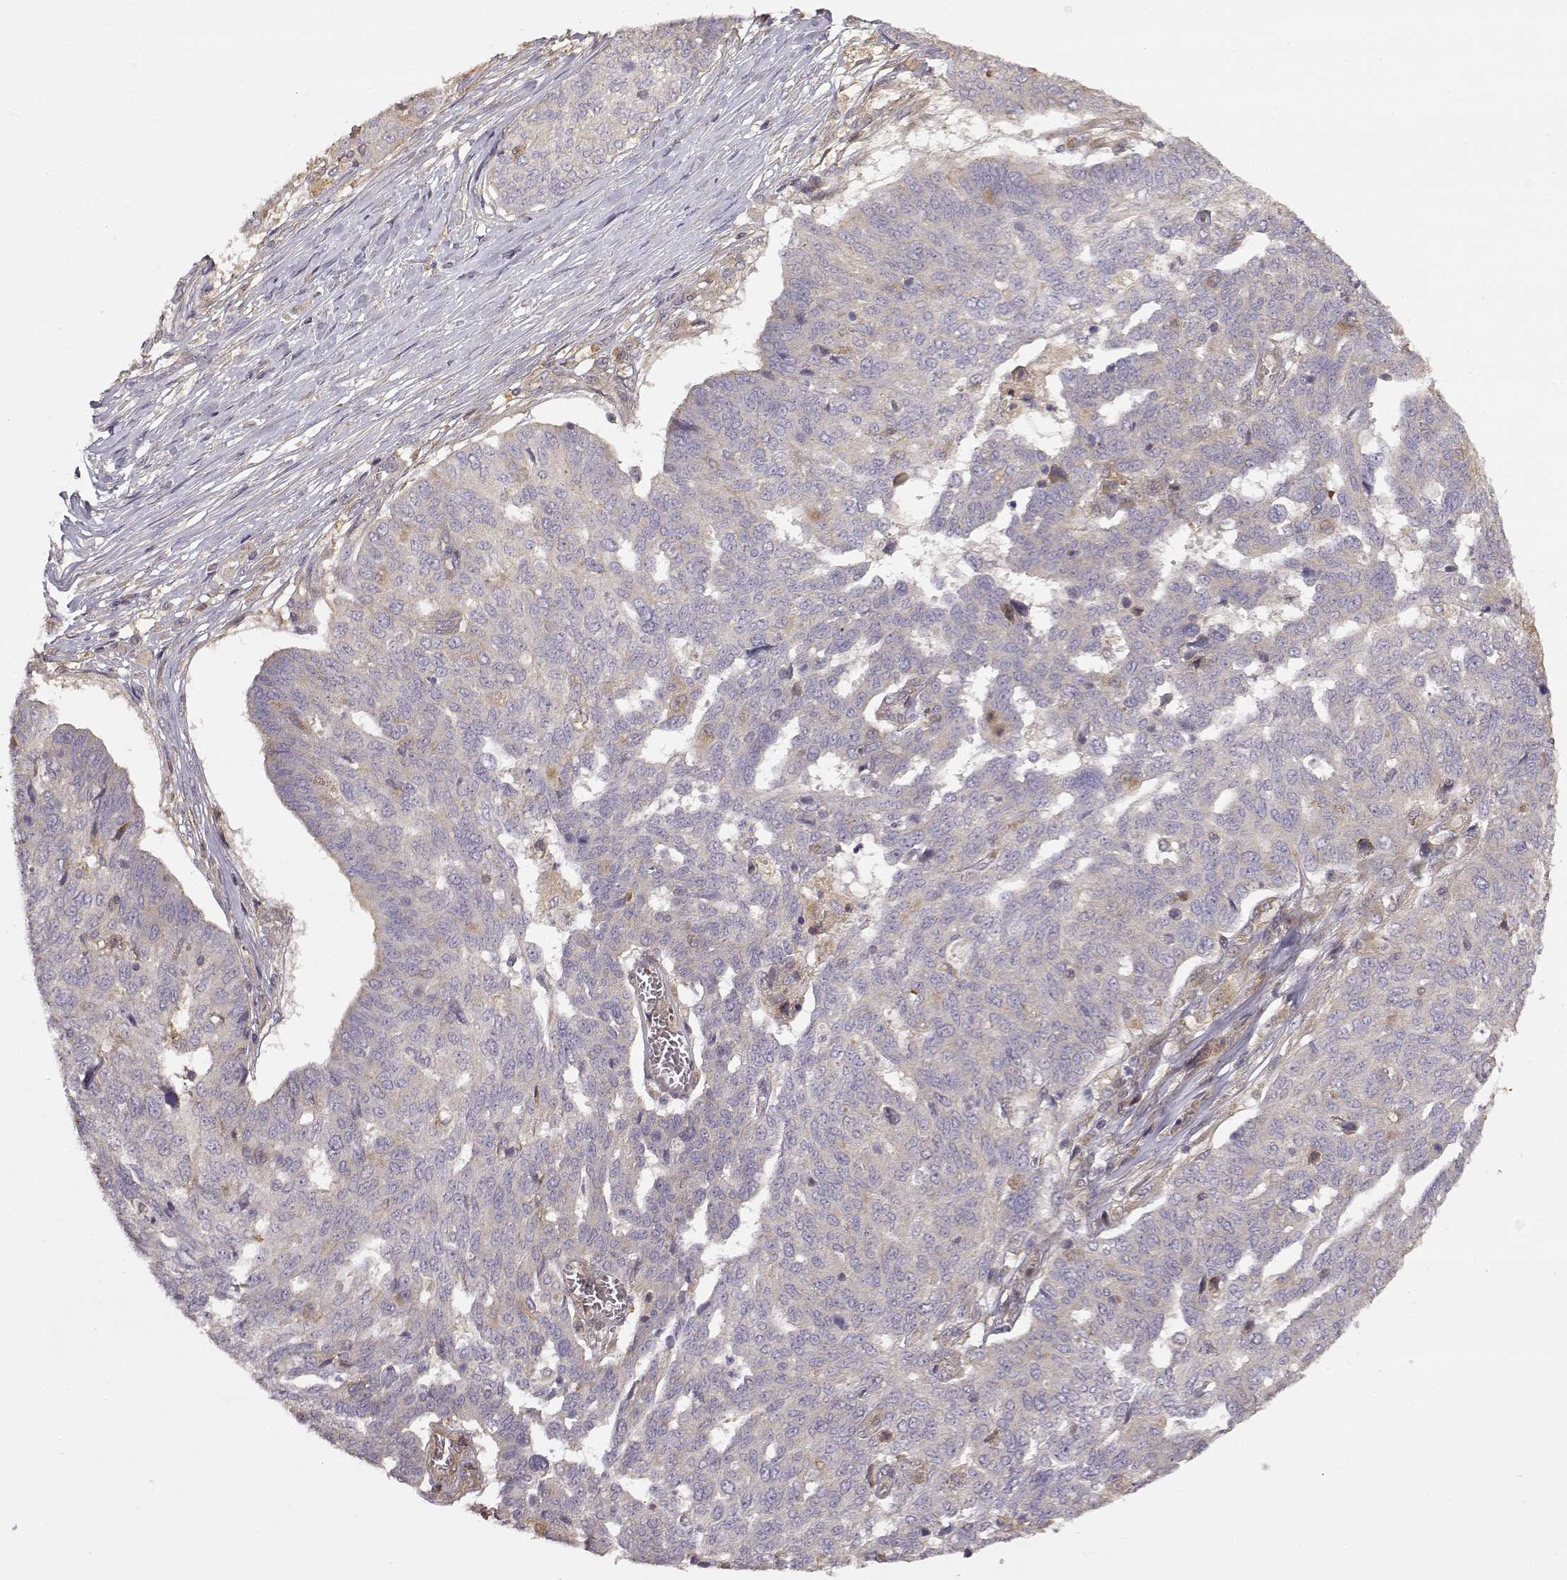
{"staining": {"intensity": "weak", "quantity": "<25%", "location": "cytoplasmic/membranous"}, "tissue": "ovarian cancer", "cell_type": "Tumor cells", "image_type": "cancer", "snomed": [{"axis": "morphology", "description": "Cystadenocarcinoma, serous, NOS"}, {"axis": "topography", "description": "Ovary"}], "caption": "Immunohistochemistry of ovarian cancer (serous cystadenocarcinoma) demonstrates no expression in tumor cells.", "gene": "CRIM1", "patient": {"sex": "female", "age": 67}}